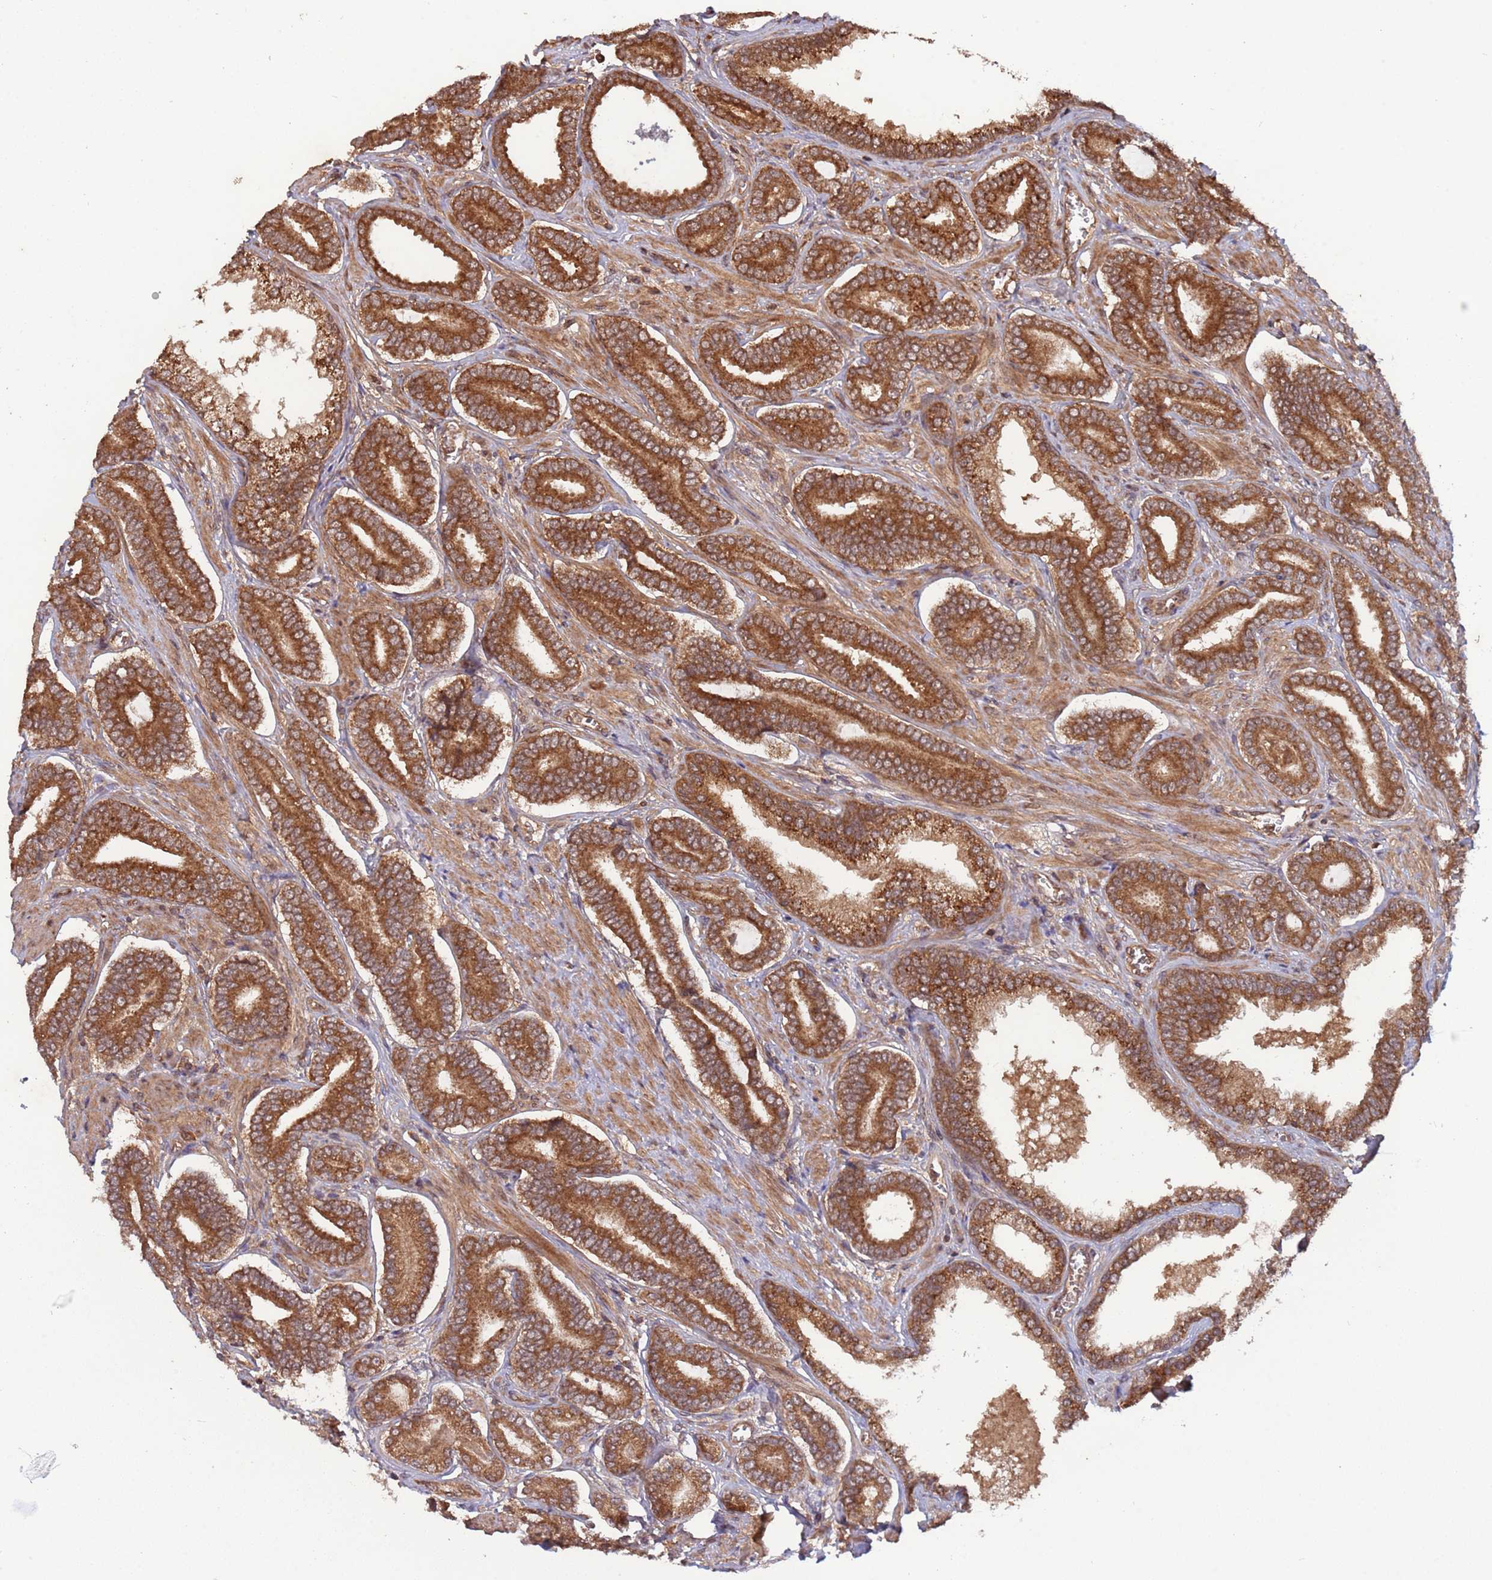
{"staining": {"intensity": "strong", "quantity": ">75%", "location": "cytoplasmic/membranous"}, "tissue": "prostate cancer", "cell_type": "Tumor cells", "image_type": "cancer", "snomed": [{"axis": "morphology", "description": "Adenocarcinoma, NOS"}, {"axis": "topography", "description": "Prostate and seminal vesicle, NOS"}], "caption": "Prostate cancer (adenocarcinoma) stained with a protein marker reveals strong staining in tumor cells.", "gene": "ERI1", "patient": {"sex": "male", "age": 76}}